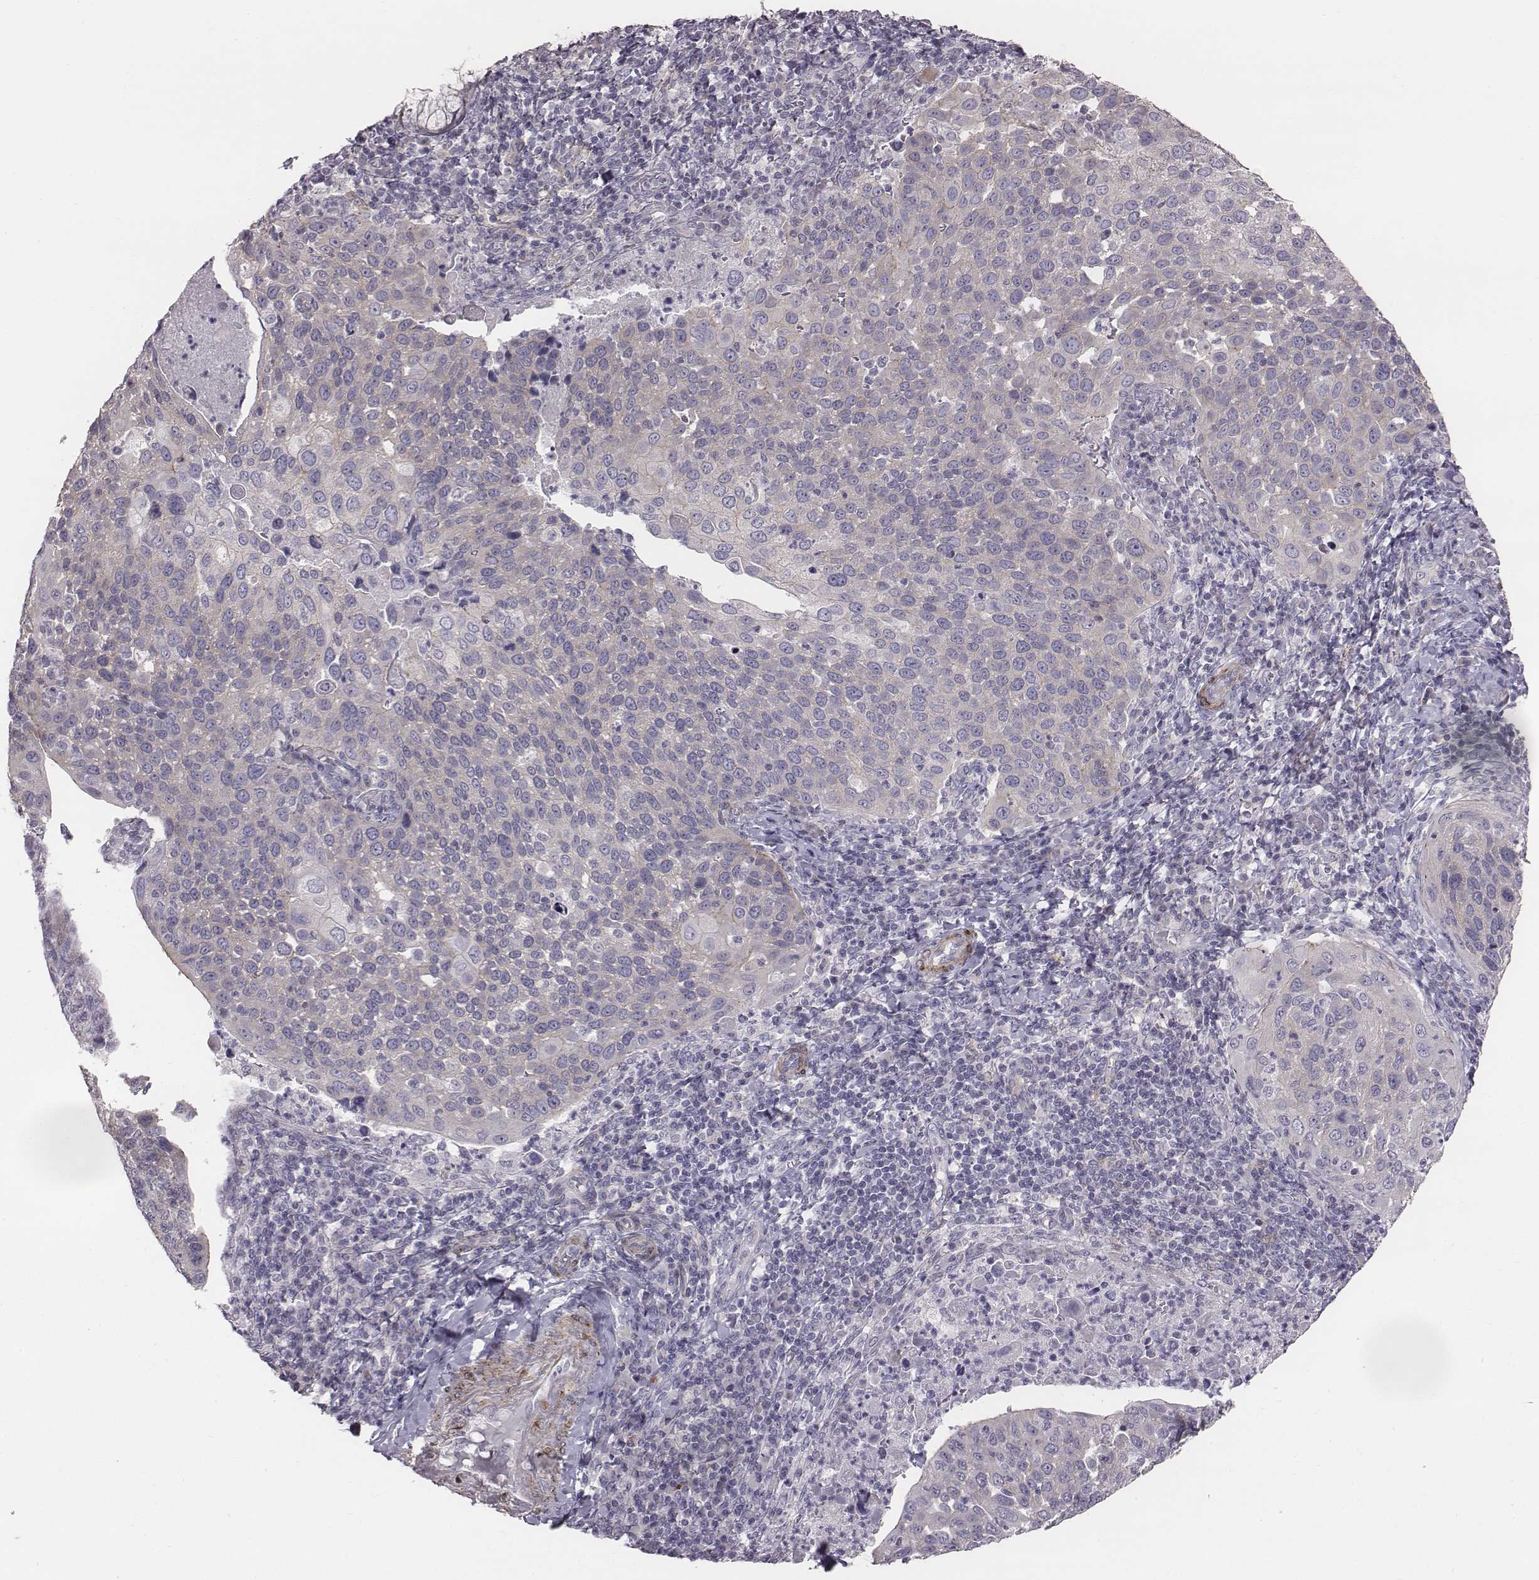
{"staining": {"intensity": "negative", "quantity": "none", "location": "none"}, "tissue": "cervical cancer", "cell_type": "Tumor cells", "image_type": "cancer", "snomed": [{"axis": "morphology", "description": "Squamous cell carcinoma, NOS"}, {"axis": "topography", "description": "Cervix"}], "caption": "Squamous cell carcinoma (cervical) stained for a protein using immunohistochemistry demonstrates no staining tumor cells.", "gene": "PRKCZ", "patient": {"sex": "female", "age": 54}}